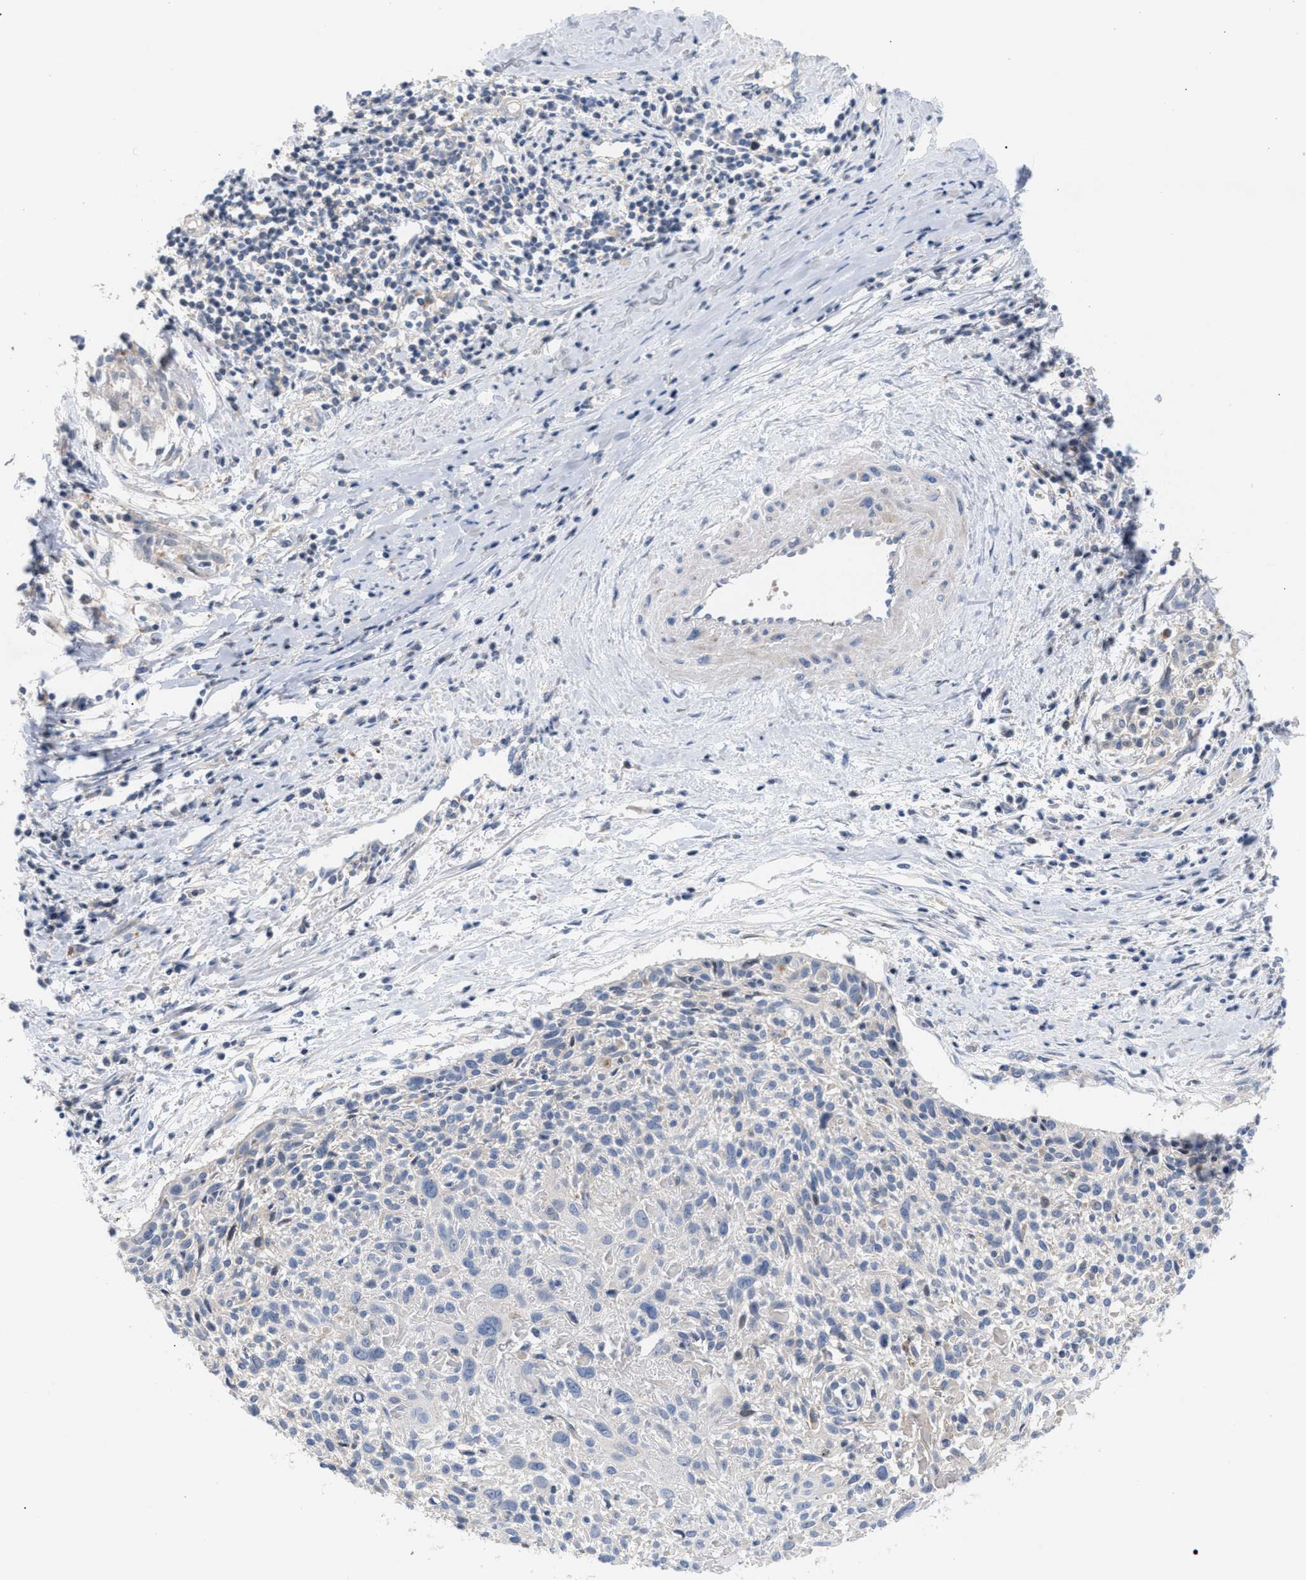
{"staining": {"intensity": "negative", "quantity": "none", "location": "none"}, "tissue": "cervical cancer", "cell_type": "Tumor cells", "image_type": "cancer", "snomed": [{"axis": "morphology", "description": "Squamous cell carcinoma, NOS"}, {"axis": "topography", "description": "Cervix"}], "caption": "This is an immunohistochemistry (IHC) micrograph of cervical squamous cell carcinoma. There is no expression in tumor cells.", "gene": "MBTD1", "patient": {"sex": "female", "age": 51}}